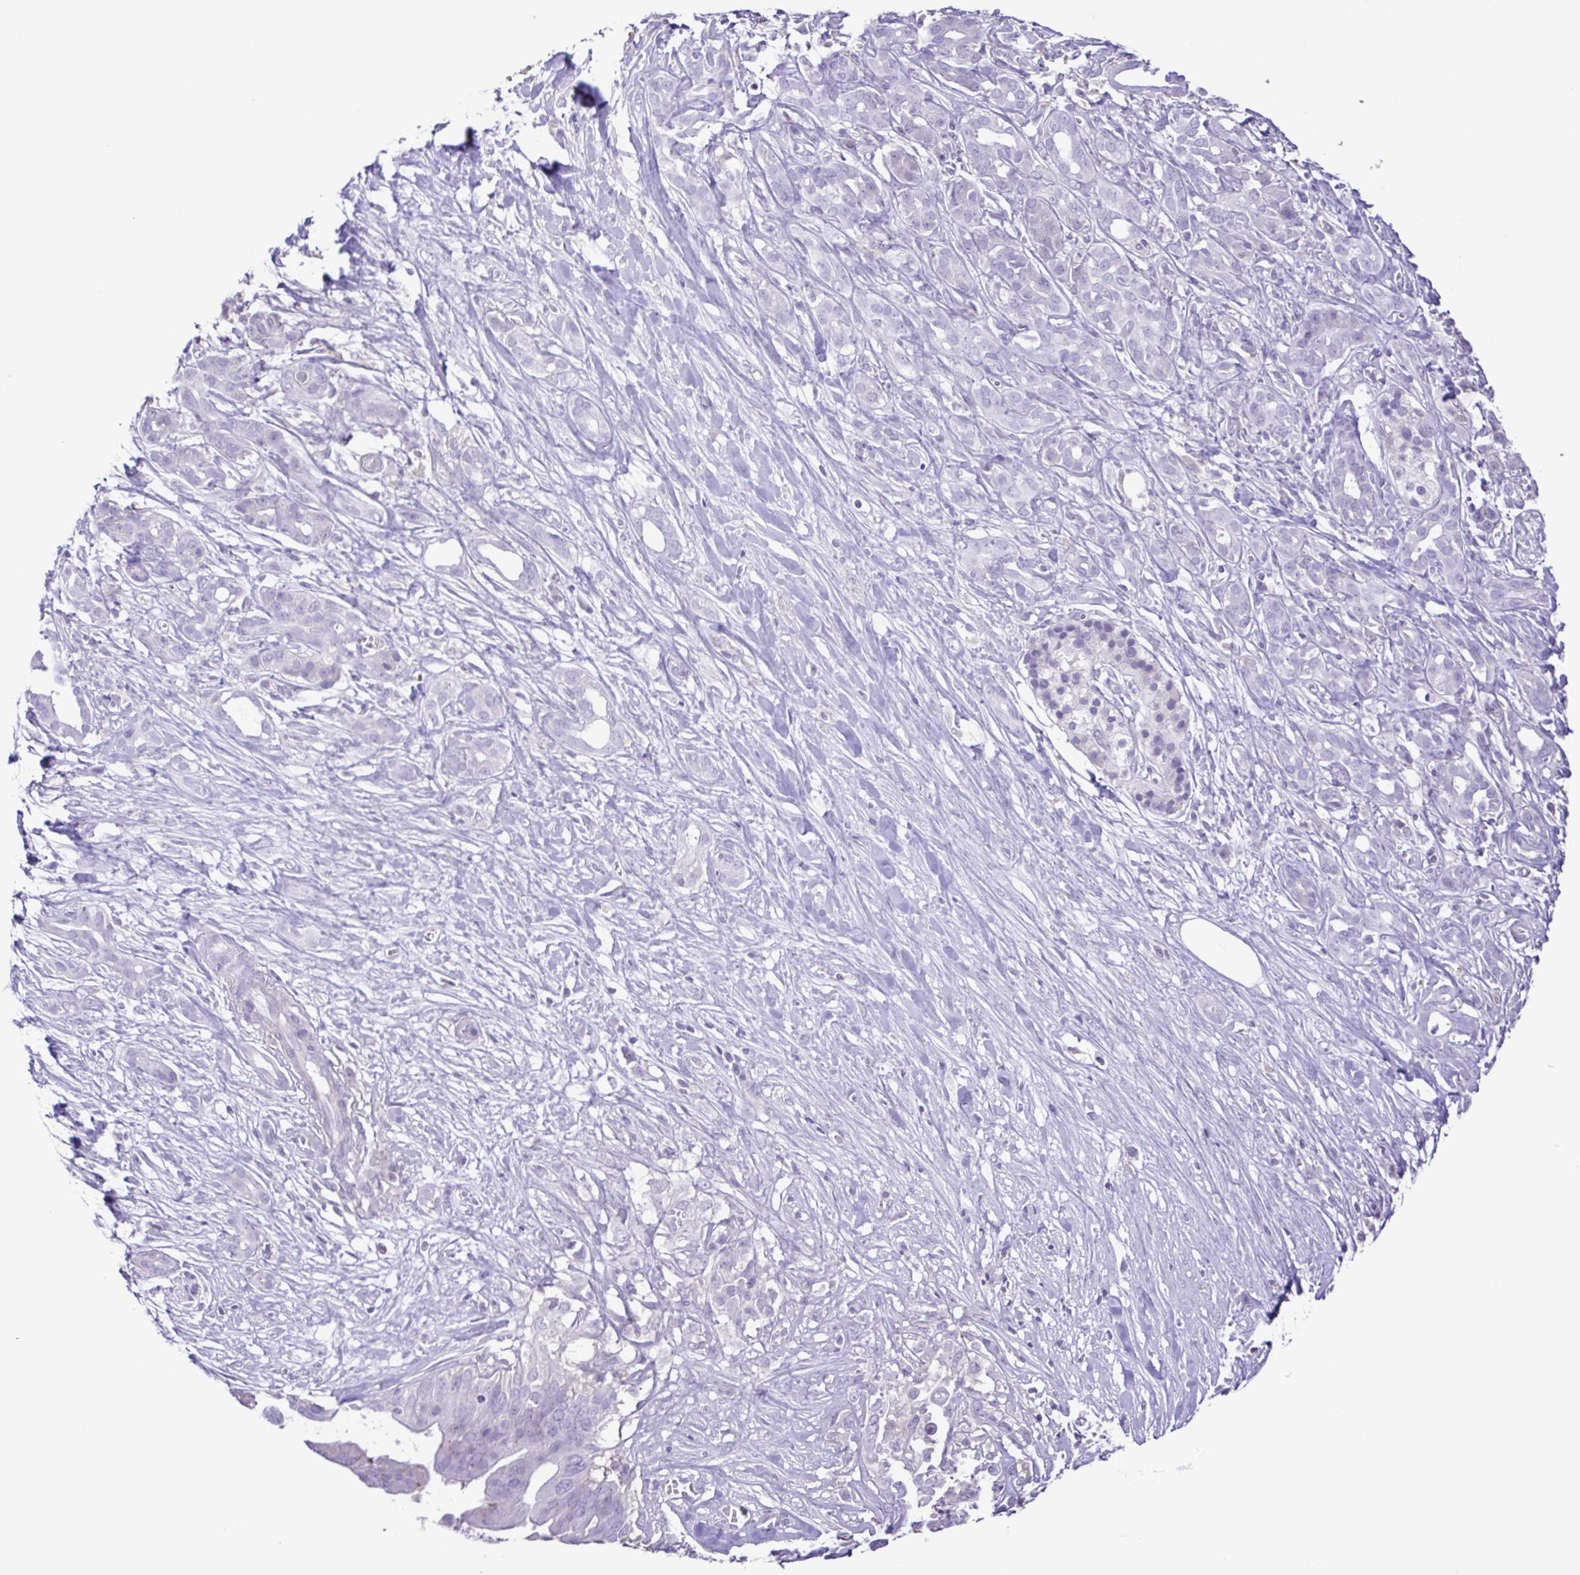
{"staining": {"intensity": "negative", "quantity": "none", "location": "none"}, "tissue": "pancreatic cancer", "cell_type": "Tumor cells", "image_type": "cancer", "snomed": [{"axis": "morphology", "description": "Adenocarcinoma, NOS"}, {"axis": "topography", "description": "Pancreas"}], "caption": "There is no significant staining in tumor cells of adenocarcinoma (pancreatic).", "gene": "CYP17A1", "patient": {"sex": "male", "age": 61}}